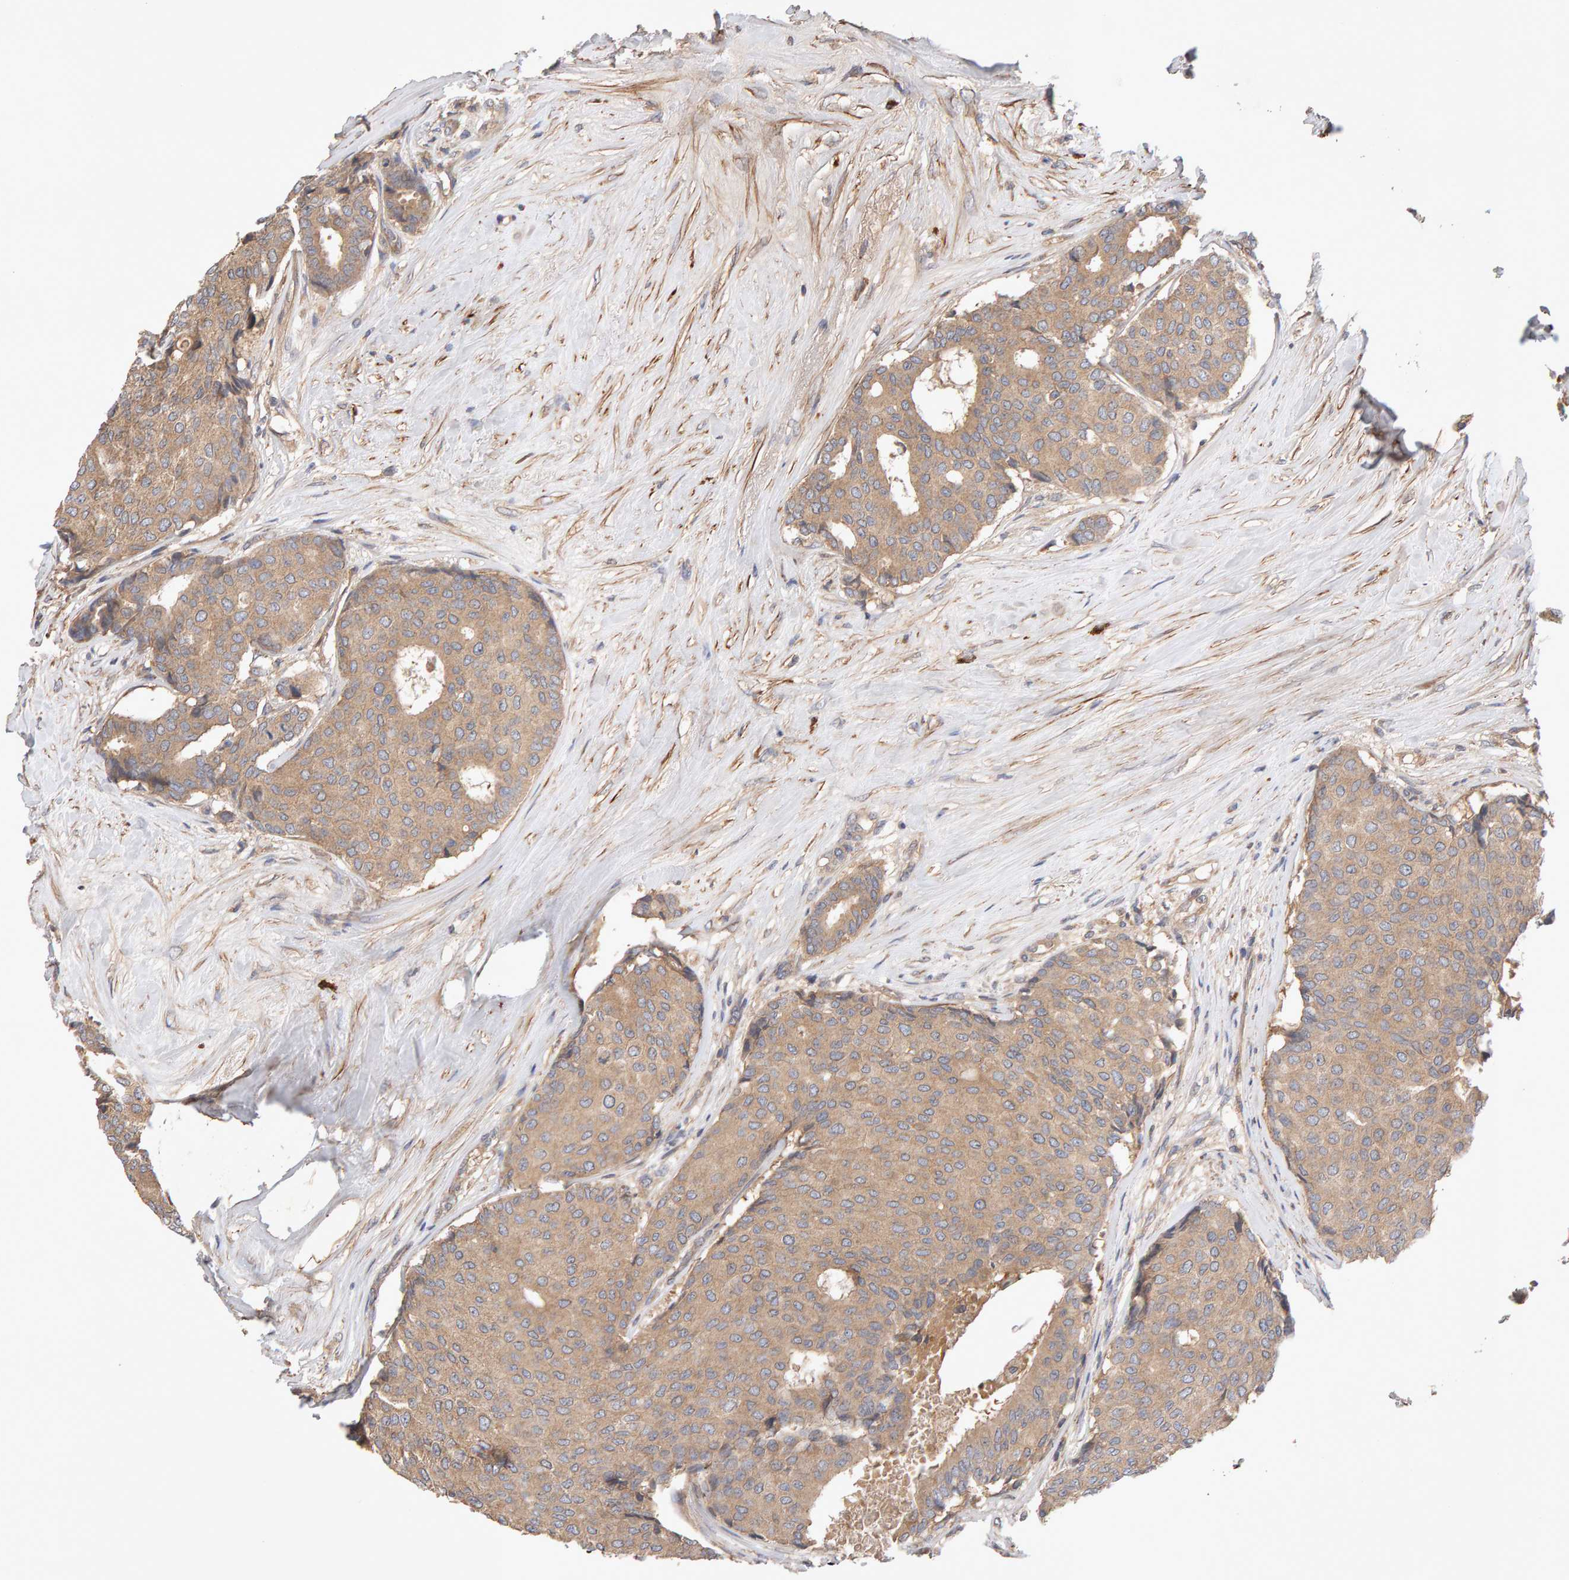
{"staining": {"intensity": "moderate", "quantity": ">75%", "location": "cytoplasmic/membranous"}, "tissue": "breast cancer", "cell_type": "Tumor cells", "image_type": "cancer", "snomed": [{"axis": "morphology", "description": "Duct carcinoma"}, {"axis": "topography", "description": "Breast"}], "caption": "Protein expression analysis of human intraductal carcinoma (breast) reveals moderate cytoplasmic/membranous staining in about >75% of tumor cells. (IHC, brightfield microscopy, high magnification).", "gene": "RNF19A", "patient": {"sex": "female", "age": 75}}